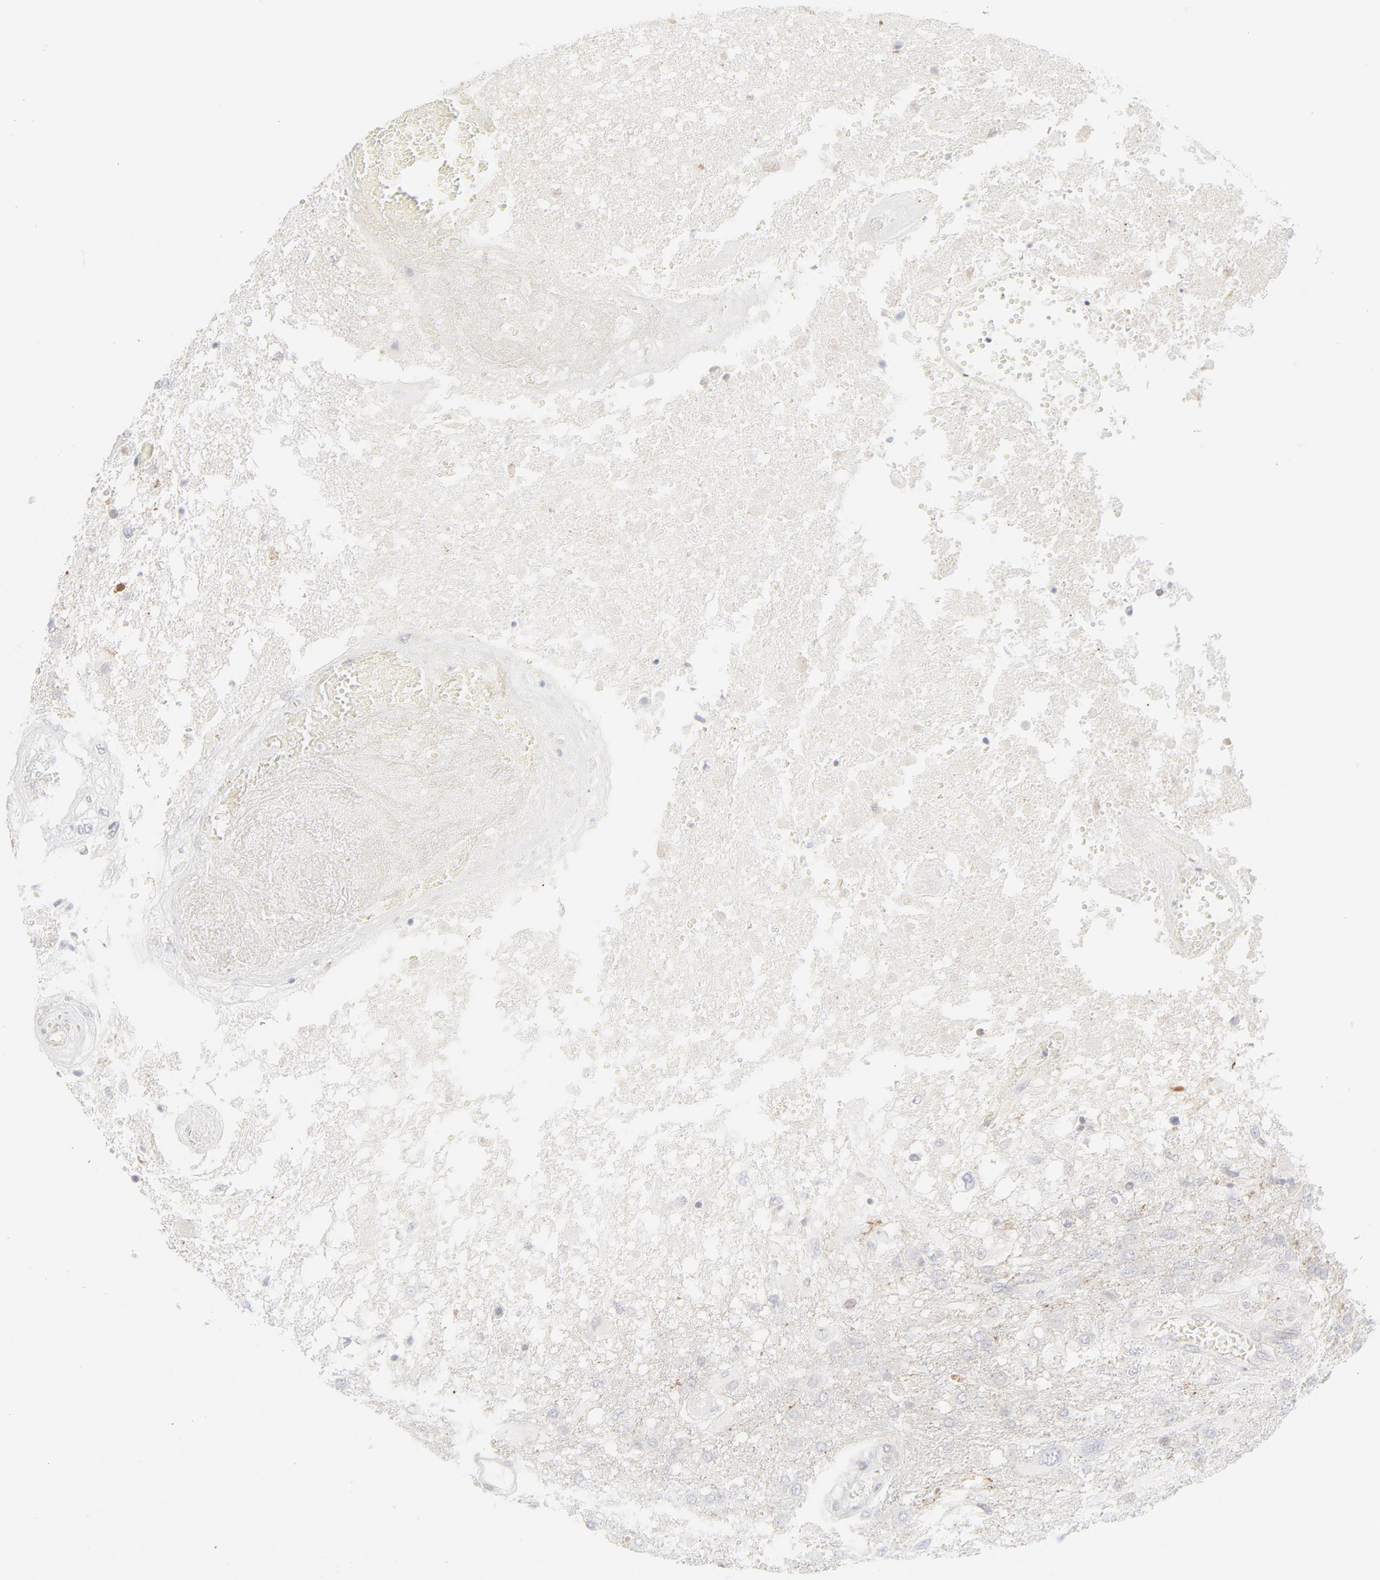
{"staining": {"intensity": "negative", "quantity": "none", "location": "none"}, "tissue": "glioma", "cell_type": "Tumor cells", "image_type": "cancer", "snomed": [{"axis": "morphology", "description": "Glioma, malignant, High grade"}, {"axis": "topography", "description": "Cerebral cortex"}], "caption": "Immunohistochemistry photomicrograph of malignant high-grade glioma stained for a protein (brown), which reveals no positivity in tumor cells. The staining was performed using DAB to visualize the protein expression in brown, while the nuclei were stained in blue with hematoxylin (Magnification: 20x).", "gene": "PRKCB", "patient": {"sex": "male", "age": 79}}